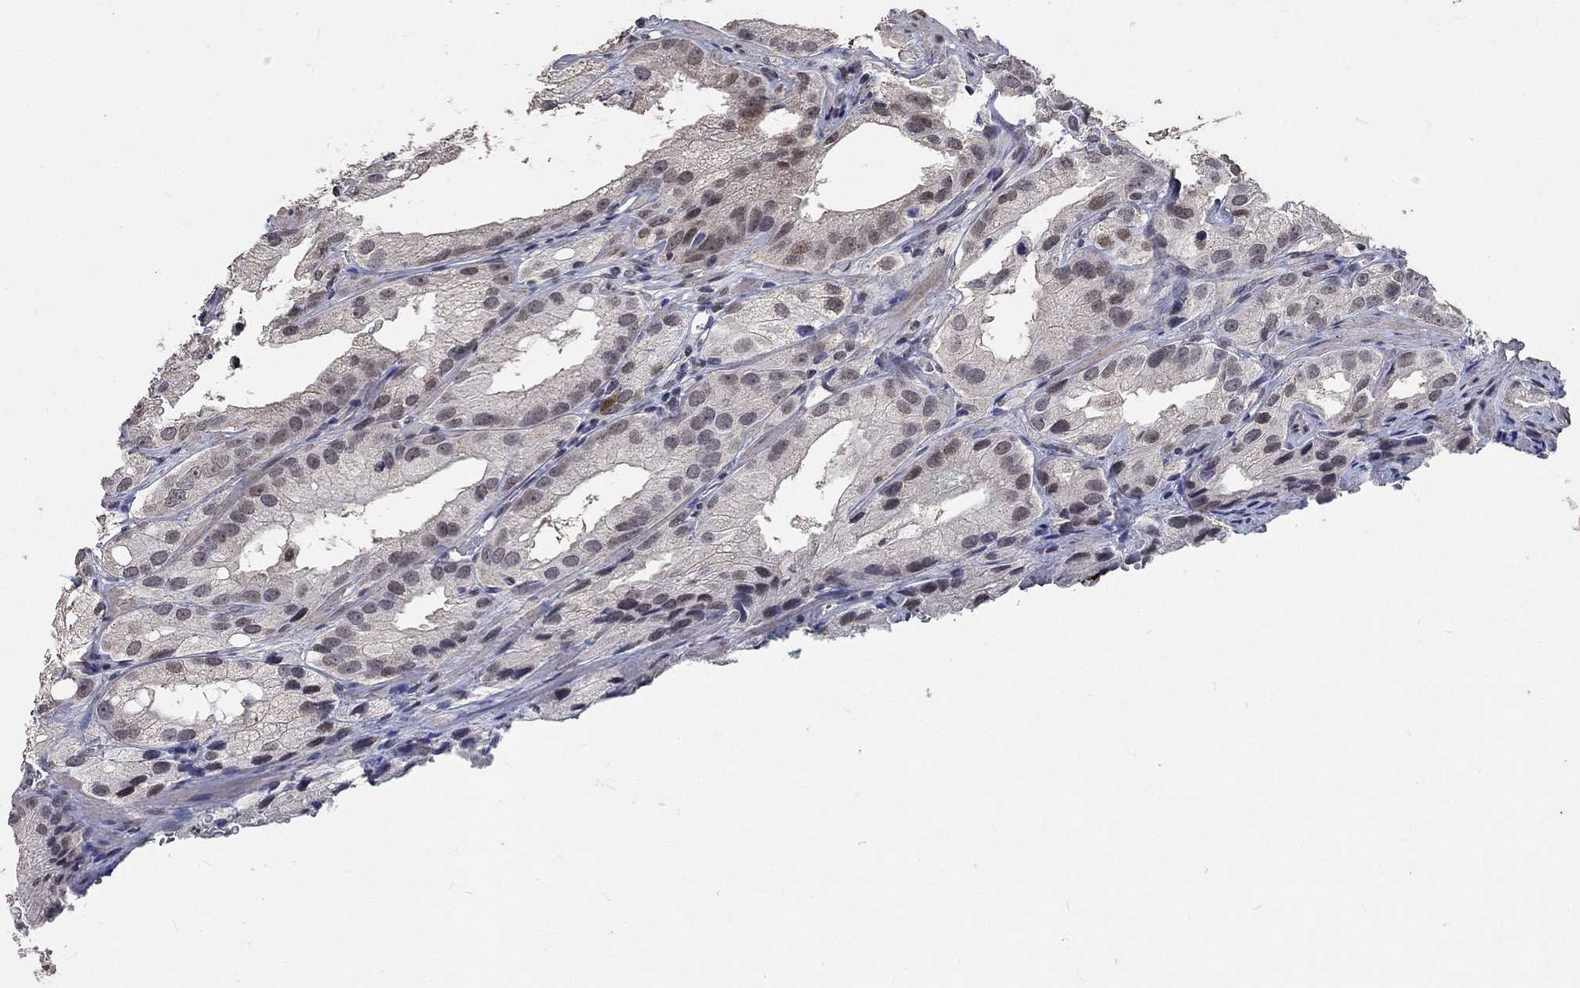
{"staining": {"intensity": "negative", "quantity": "none", "location": "none"}, "tissue": "prostate cancer", "cell_type": "Tumor cells", "image_type": "cancer", "snomed": [{"axis": "morphology", "description": "Adenocarcinoma, High grade"}, {"axis": "topography", "description": "Prostate and seminal vesicle, NOS"}], "caption": "A high-resolution histopathology image shows IHC staining of high-grade adenocarcinoma (prostate), which reveals no significant expression in tumor cells.", "gene": "SPATA33", "patient": {"sex": "male", "age": 62}}